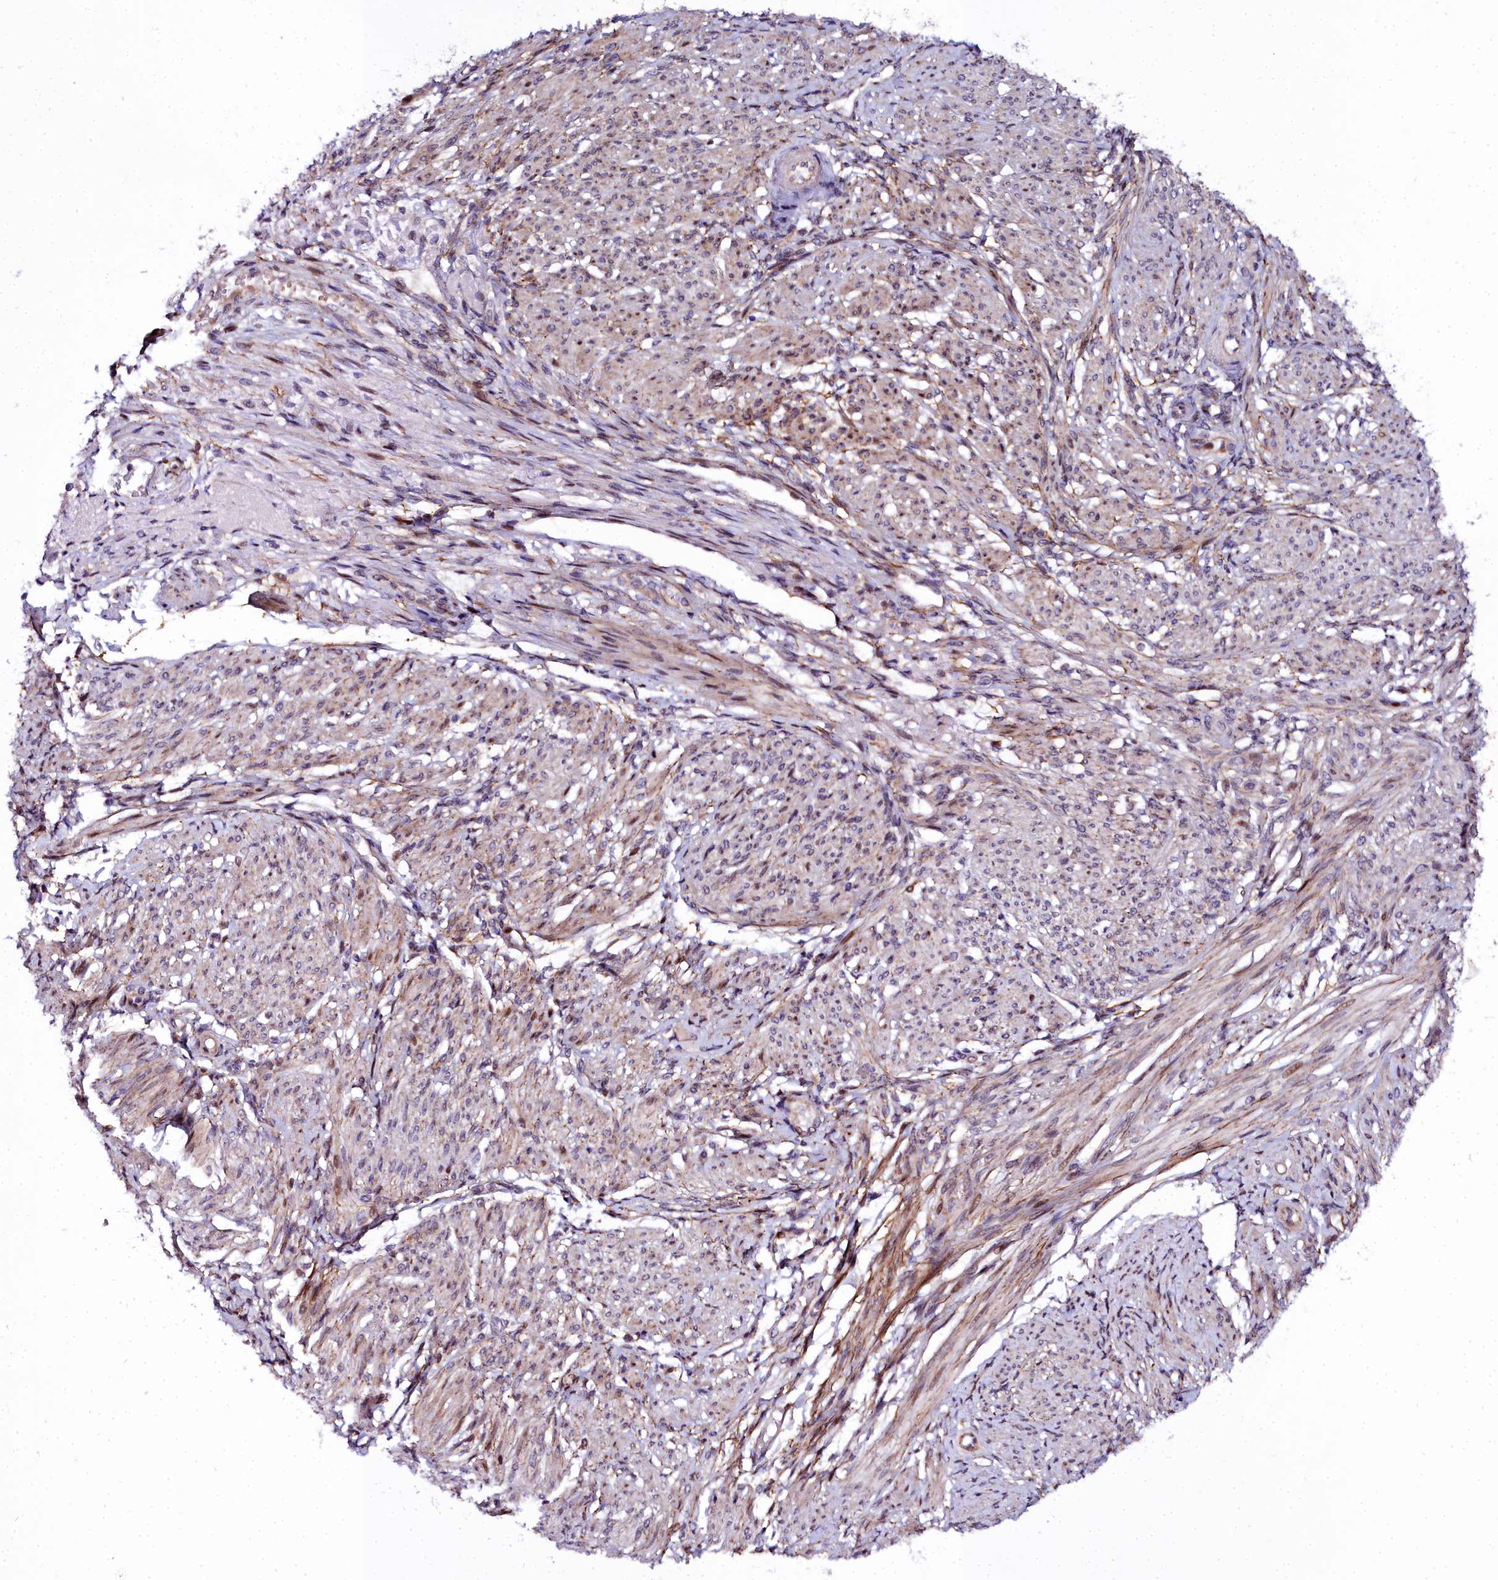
{"staining": {"intensity": "weak", "quantity": "25%-75%", "location": "cytoplasmic/membranous"}, "tissue": "smooth muscle", "cell_type": "Smooth muscle cells", "image_type": "normal", "snomed": [{"axis": "morphology", "description": "Normal tissue, NOS"}, {"axis": "topography", "description": "Smooth muscle"}], "caption": "Protein staining exhibits weak cytoplasmic/membranous staining in about 25%-75% of smooth muscle cells in normal smooth muscle.", "gene": "MRPS11", "patient": {"sex": "female", "age": 39}}